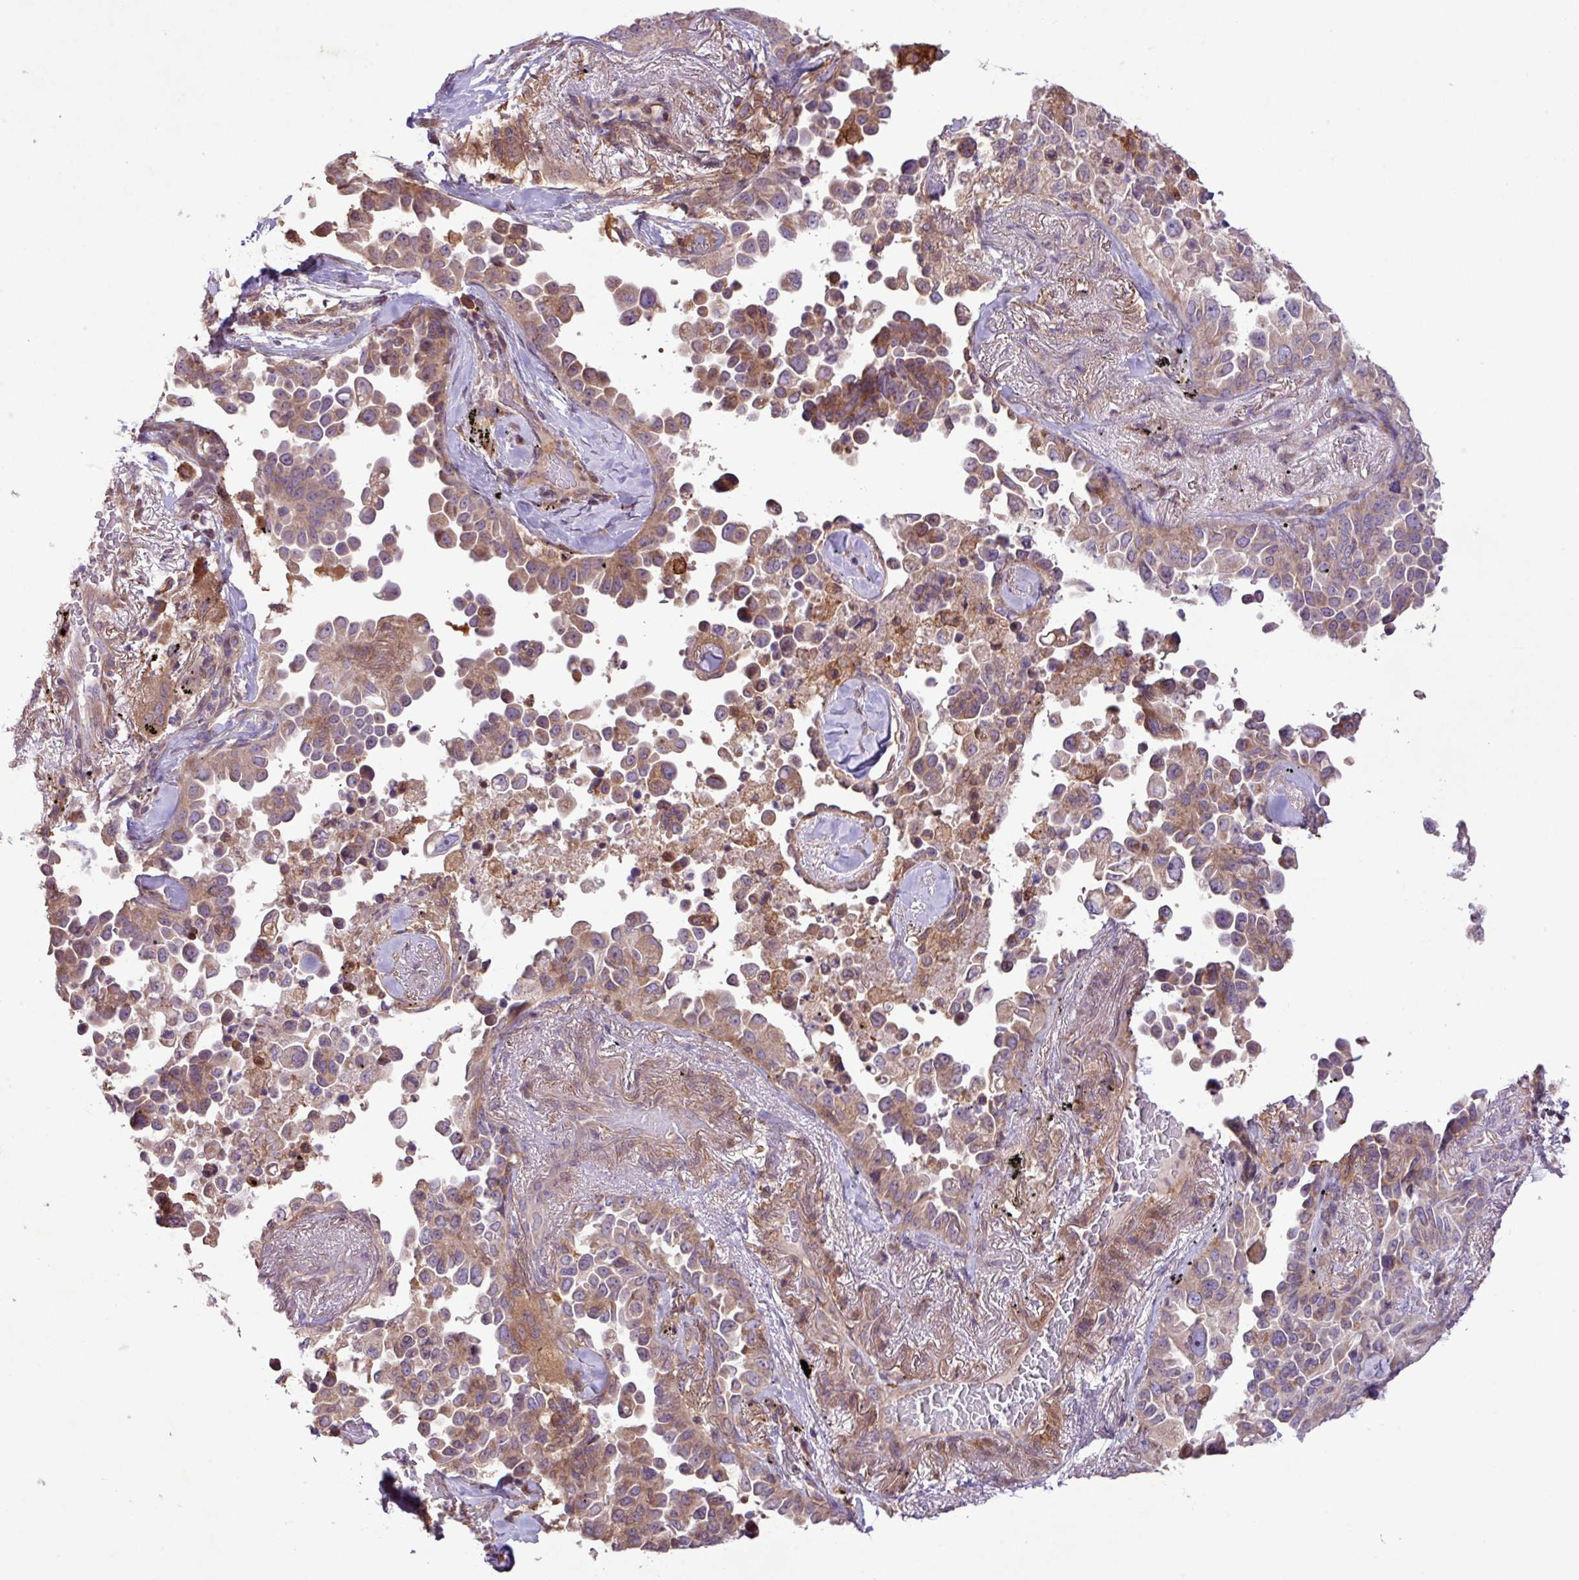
{"staining": {"intensity": "weak", "quantity": "25%-75%", "location": "cytoplasmic/membranous"}, "tissue": "lung cancer", "cell_type": "Tumor cells", "image_type": "cancer", "snomed": [{"axis": "morphology", "description": "Adenocarcinoma, NOS"}, {"axis": "topography", "description": "Lung"}], "caption": "Human lung cancer (adenocarcinoma) stained with a brown dye demonstrates weak cytoplasmic/membranous positive expression in about 25%-75% of tumor cells.", "gene": "ARHGEF25", "patient": {"sex": "female", "age": 67}}